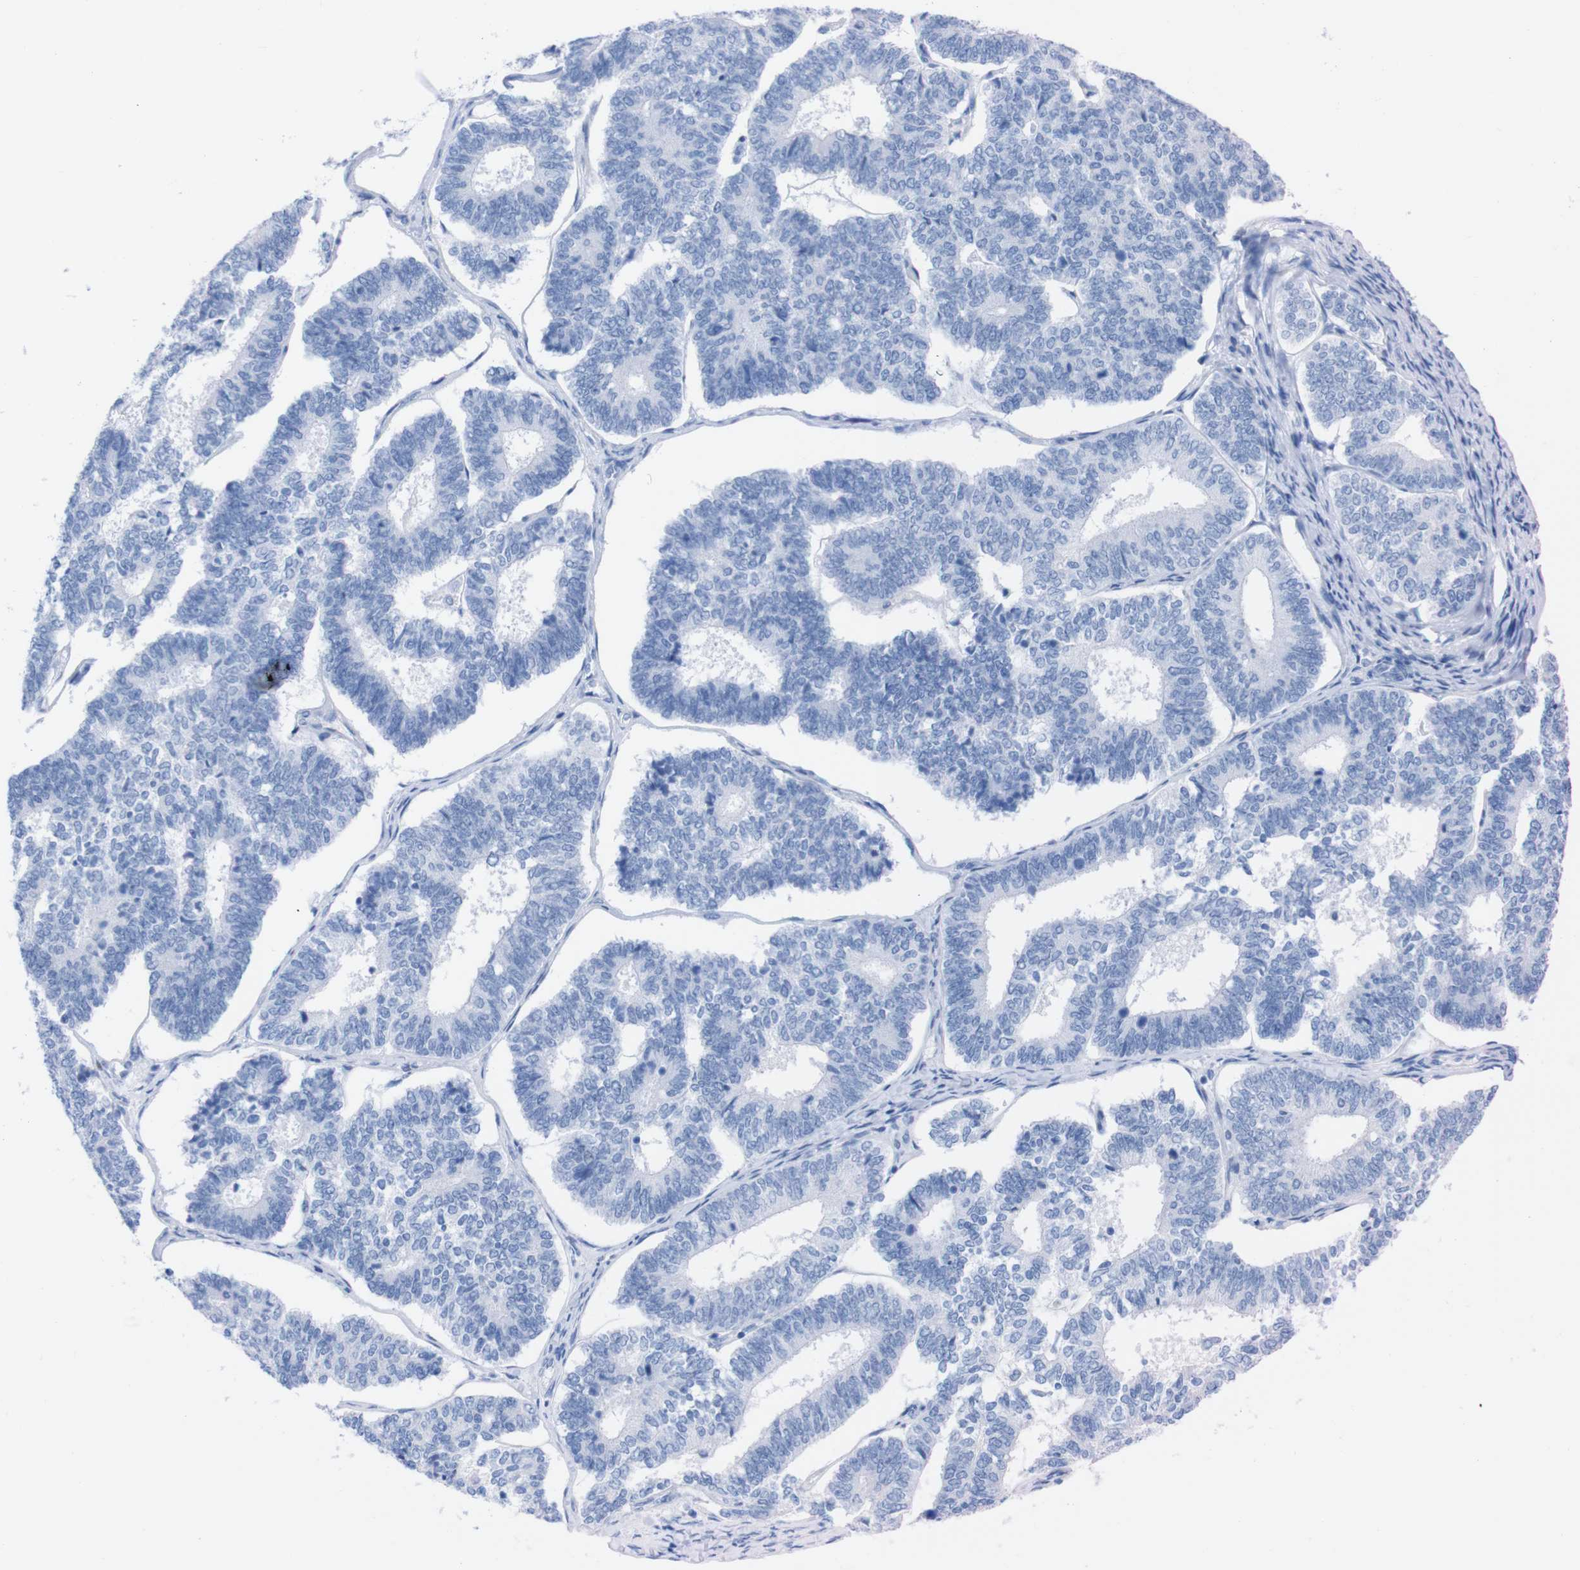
{"staining": {"intensity": "negative", "quantity": "none", "location": "none"}, "tissue": "endometrial cancer", "cell_type": "Tumor cells", "image_type": "cancer", "snomed": [{"axis": "morphology", "description": "Adenocarcinoma, NOS"}, {"axis": "topography", "description": "Endometrium"}], "caption": "Endometrial cancer (adenocarcinoma) stained for a protein using immunohistochemistry (IHC) reveals no positivity tumor cells.", "gene": "P2RY12", "patient": {"sex": "female", "age": 70}}